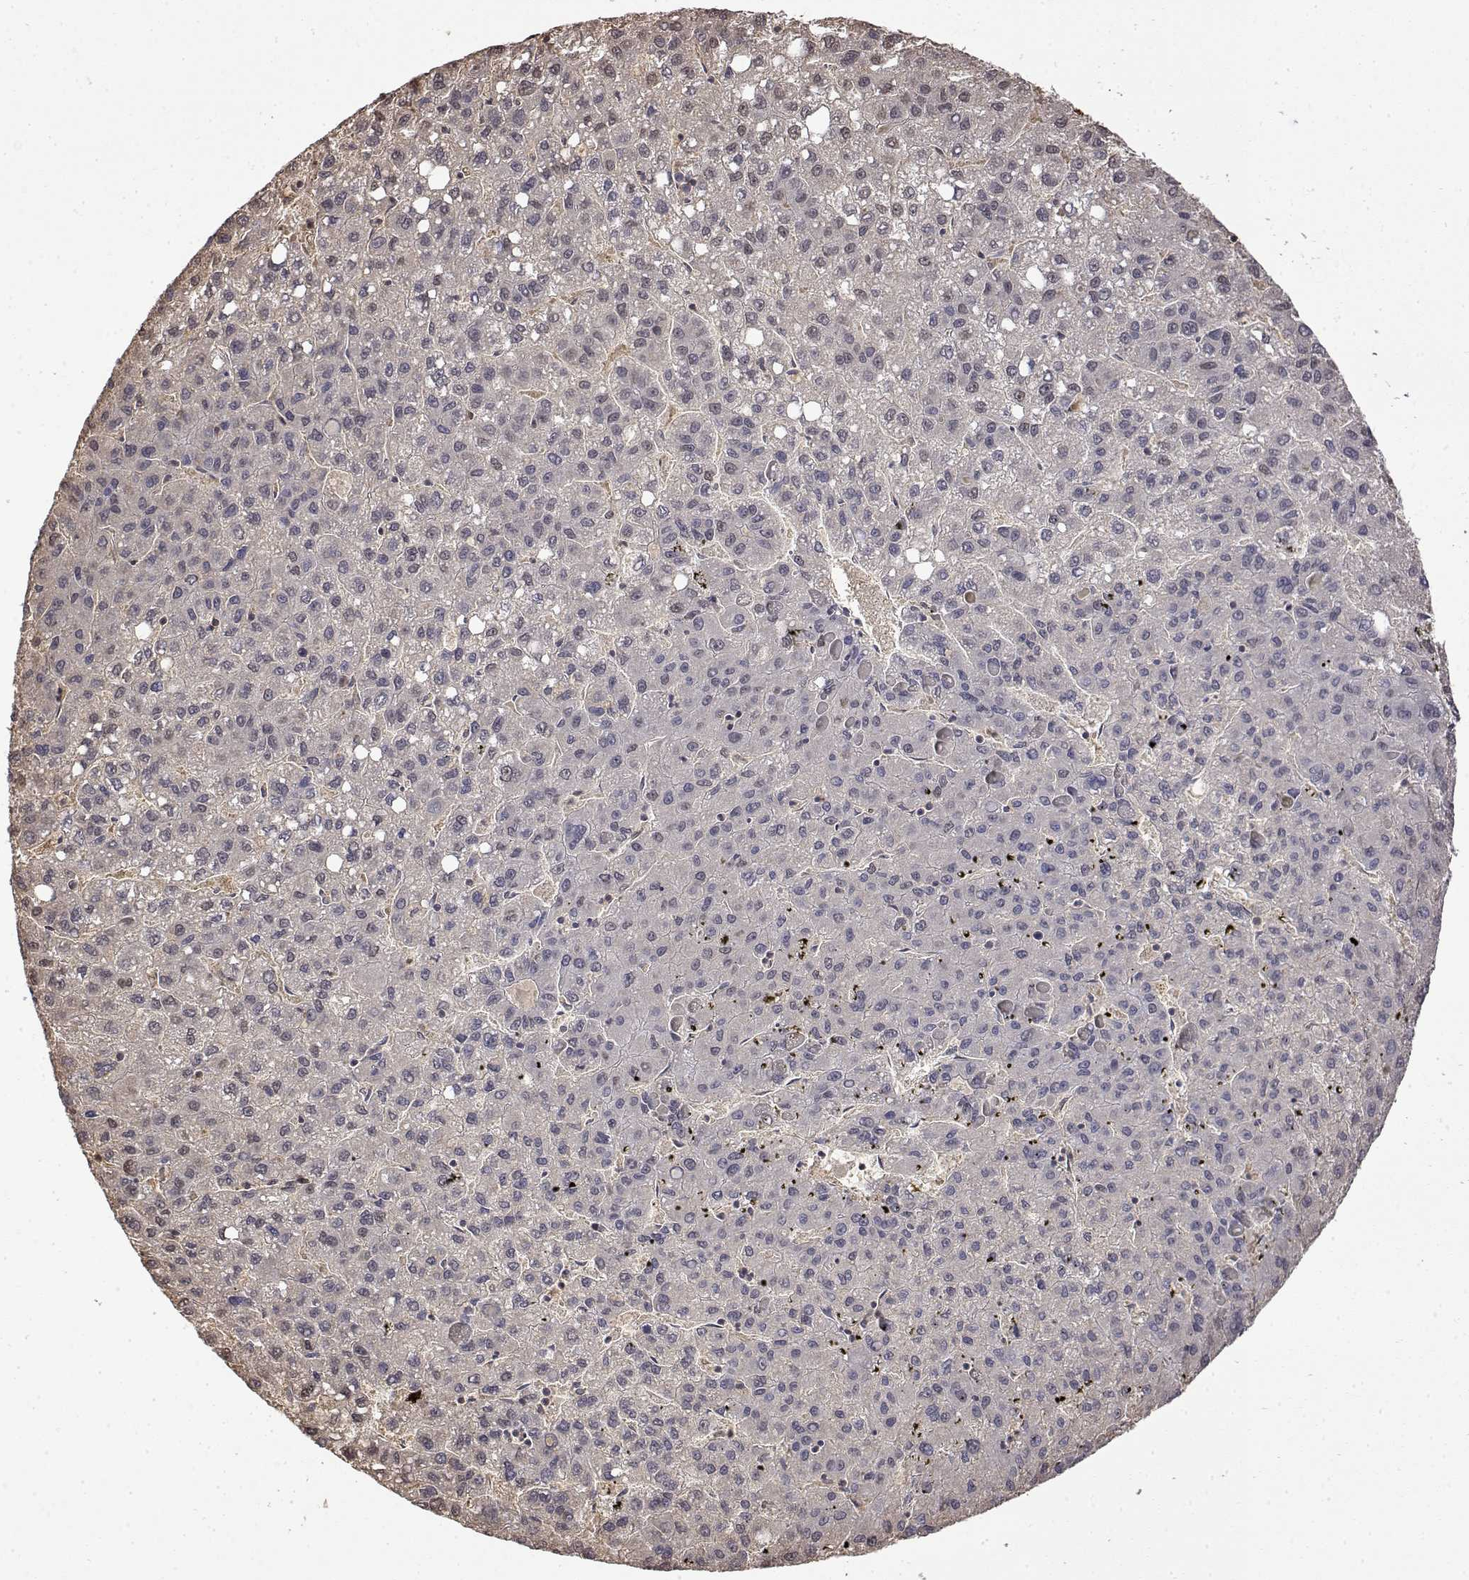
{"staining": {"intensity": "negative", "quantity": "none", "location": "none"}, "tissue": "liver cancer", "cell_type": "Tumor cells", "image_type": "cancer", "snomed": [{"axis": "morphology", "description": "Carcinoma, Hepatocellular, NOS"}, {"axis": "topography", "description": "Liver"}], "caption": "Image shows no protein staining in tumor cells of hepatocellular carcinoma (liver) tissue.", "gene": "TPI1", "patient": {"sex": "female", "age": 82}}